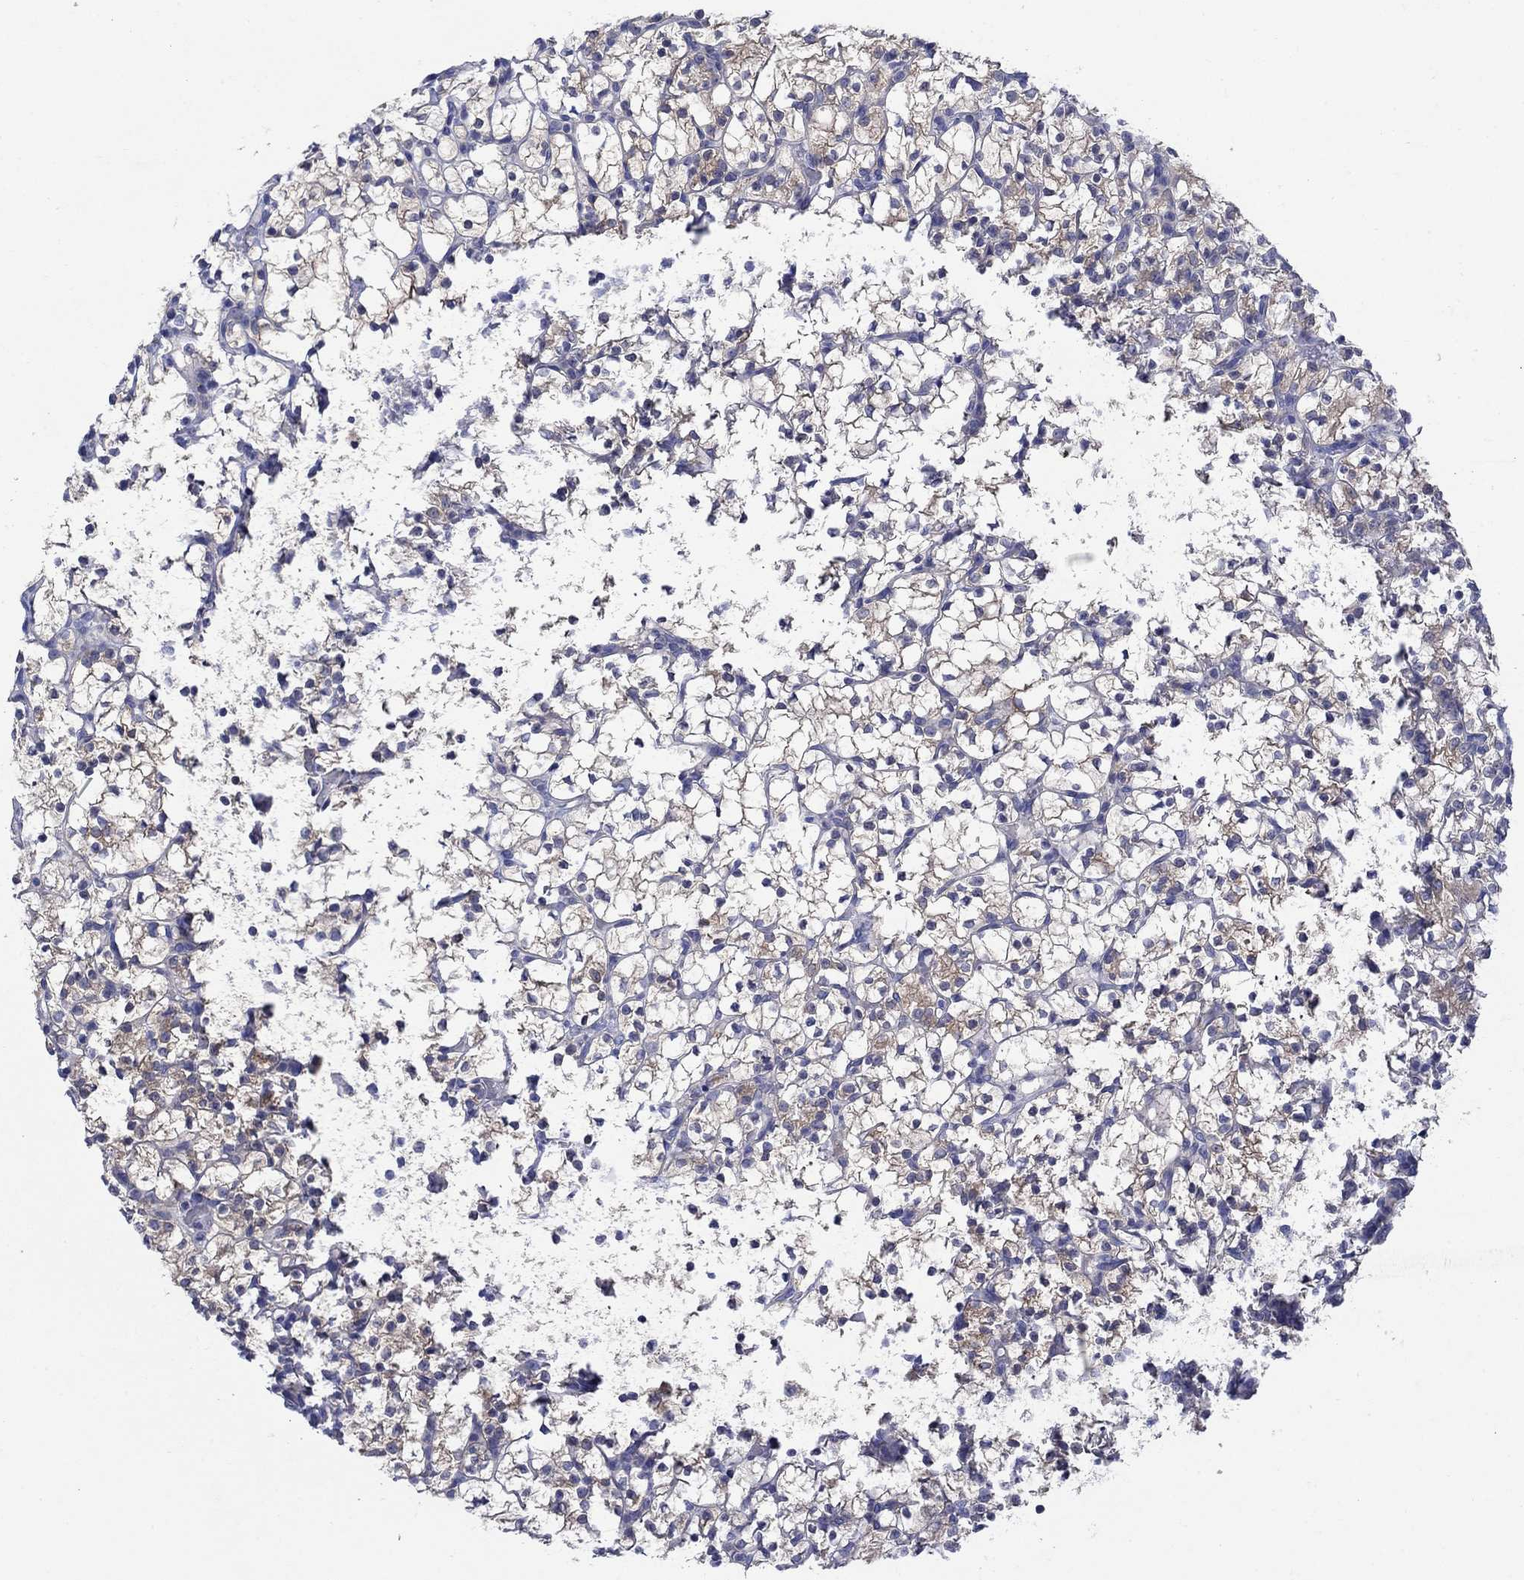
{"staining": {"intensity": "weak", "quantity": "25%-75%", "location": "cytoplasmic/membranous"}, "tissue": "renal cancer", "cell_type": "Tumor cells", "image_type": "cancer", "snomed": [{"axis": "morphology", "description": "Adenocarcinoma, NOS"}, {"axis": "topography", "description": "Kidney"}], "caption": "Tumor cells reveal weak cytoplasmic/membranous positivity in about 25%-75% of cells in adenocarcinoma (renal).", "gene": "SULT2B1", "patient": {"sex": "female", "age": 89}}